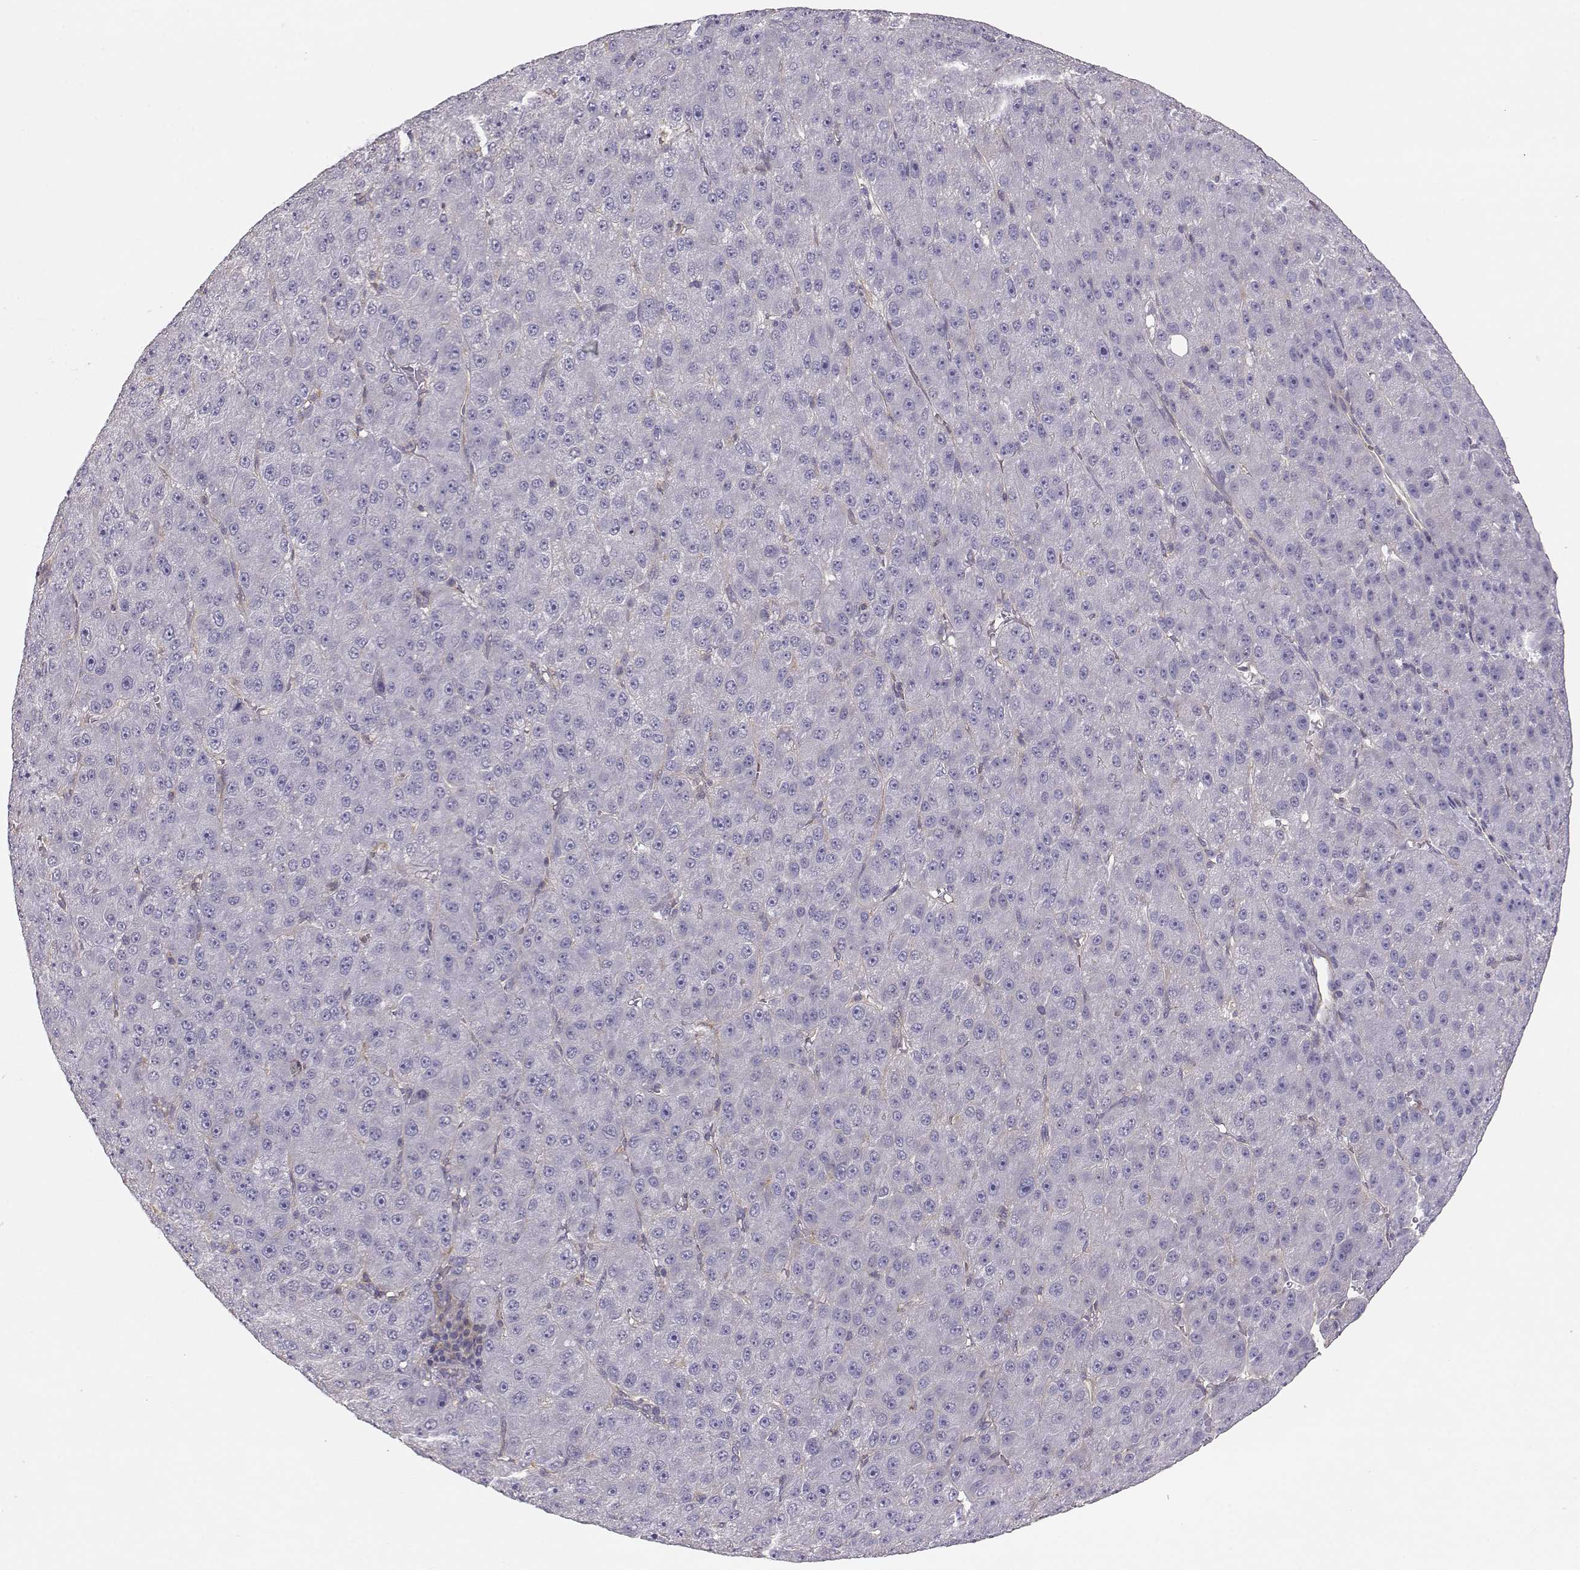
{"staining": {"intensity": "negative", "quantity": "none", "location": "none"}, "tissue": "liver cancer", "cell_type": "Tumor cells", "image_type": "cancer", "snomed": [{"axis": "morphology", "description": "Carcinoma, Hepatocellular, NOS"}, {"axis": "topography", "description": "Liver"}], "caption": "High magnification brightfield microscopy of hepatocellular carcinoma (liver) stained with DAB (brown) and counterstained with hematoxylin (blue): tumor cells show no significant staining.", "gene": "DAPL1", "patient": {"sex": "male", "age": 67}}